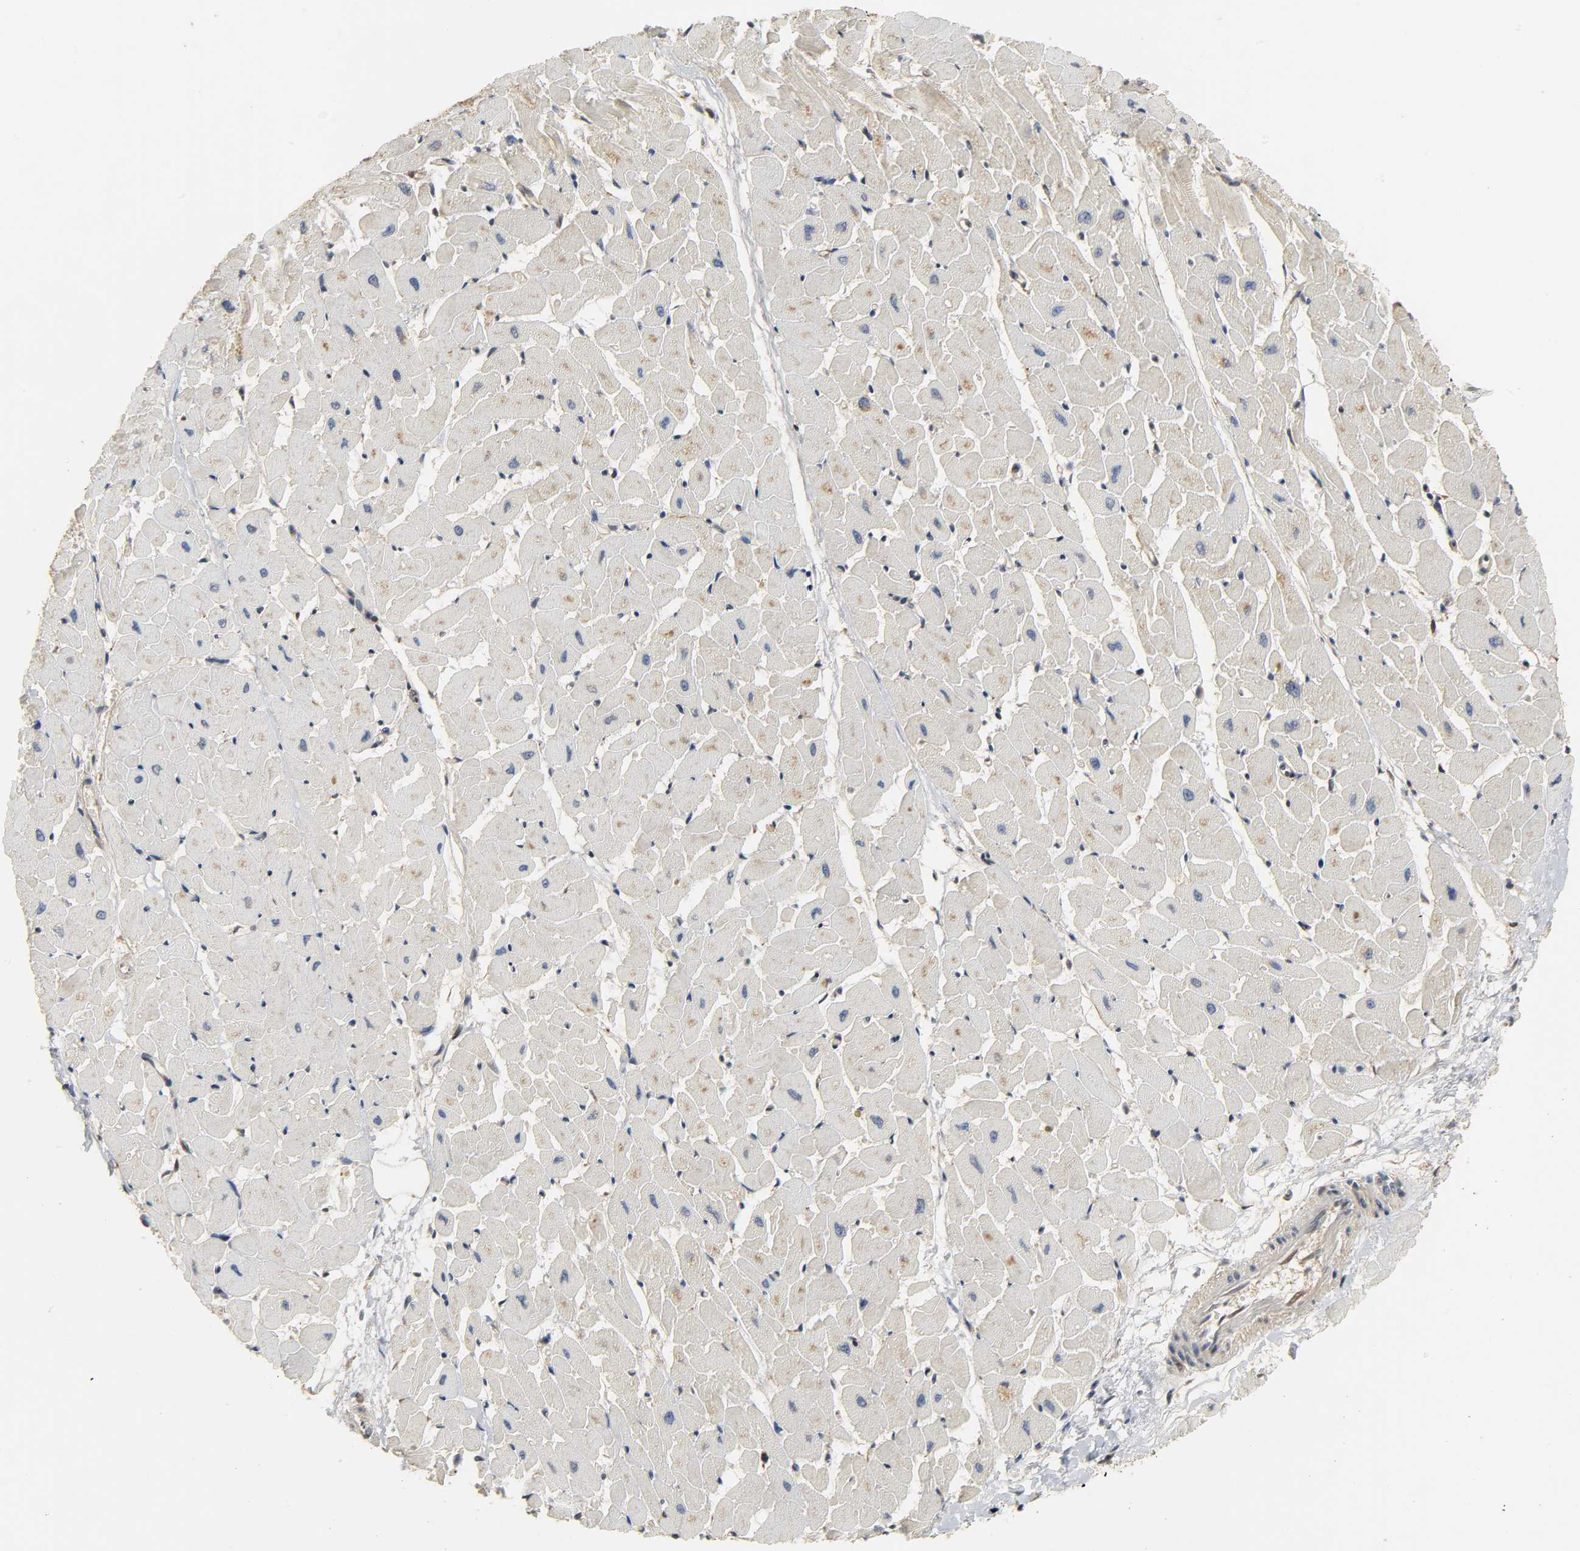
{"staining": {"intensity": "weak", "quantity": "<25%", "location": "nuclear"}, "tissue": "heart muscle", "cell_type": "Cardiomyocytes", "image_type": "normal", "snomed": [{"axis": "morphology", "description": "Normal tissue, NOS"}, {"axis": "topography", "description": "Heart"}], "caption": "Immunohistochemistry of unremarkable human heart muscle displays no expression in cardiomyocytes. Nuclei are stained in blue.", "gene": "ZFPM2", "patient": {"sex": "female", "age": 19}}